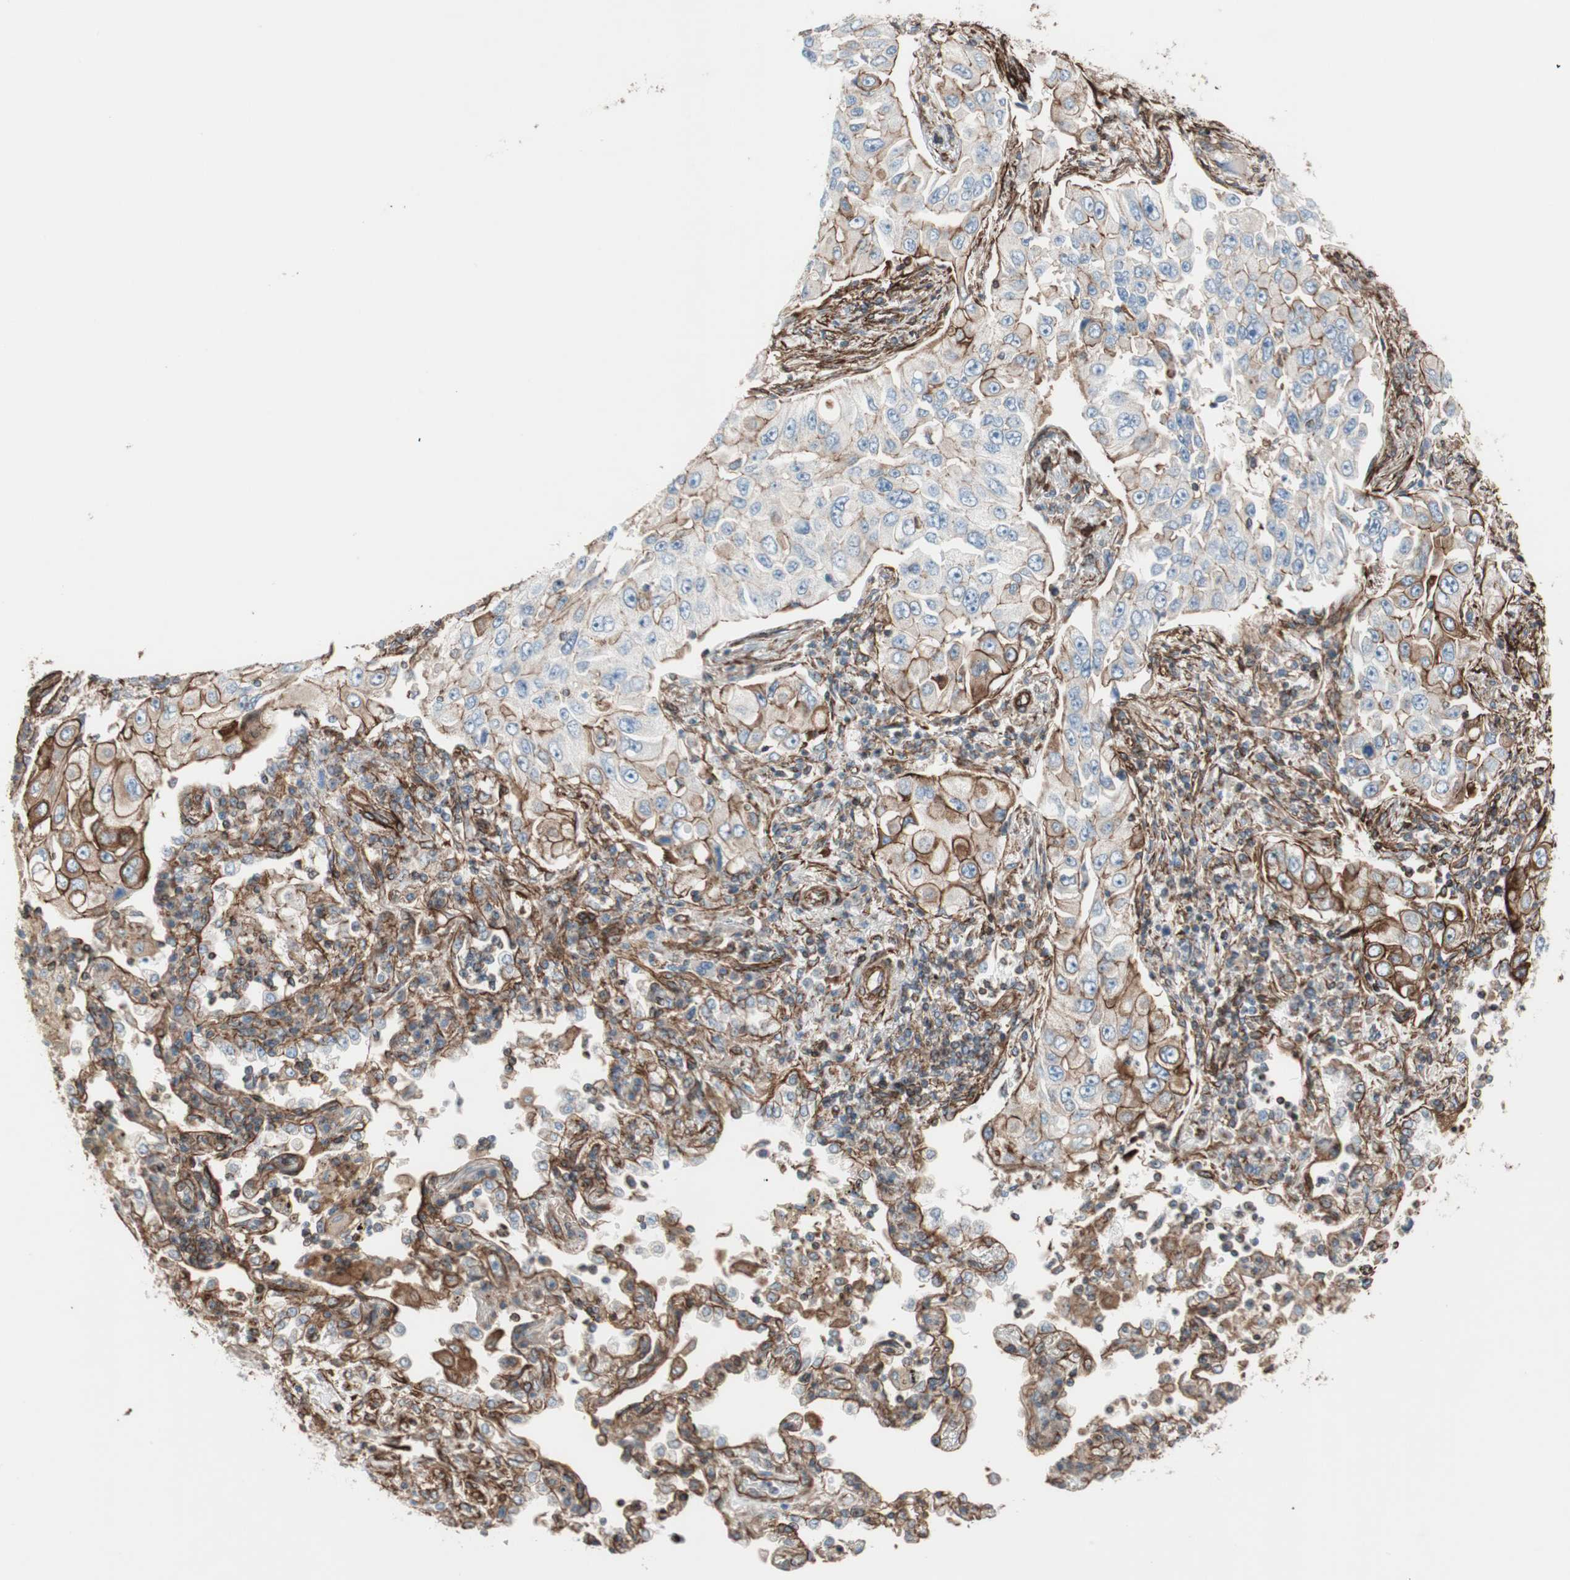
{"staining": {"intensity": "strong", "quantity": "<25%", "location": "cytoplasmic/membranous"}, "tissue": "lung cancer", "cell_type": "Tumor cells", "image_type": "cancer", "snomed": [{"axis": "morphology", "description": "Adenocarcinoma, NOS"}, {"axis": "topography", "description": "Lung"}], "caption": "Protein analysis of lung cancer tissue displays strong cytoplasmic/membranous positivity in approximately <25% of tumor cells. The protein is stained brown, and the nuclei are stained in blue (DAB (3,3'-diaminobenzidine) IHC with brightfield microscopy, high magnification).", "gene": "TCTA", "patient": {"sex": "male", "age": 84}}